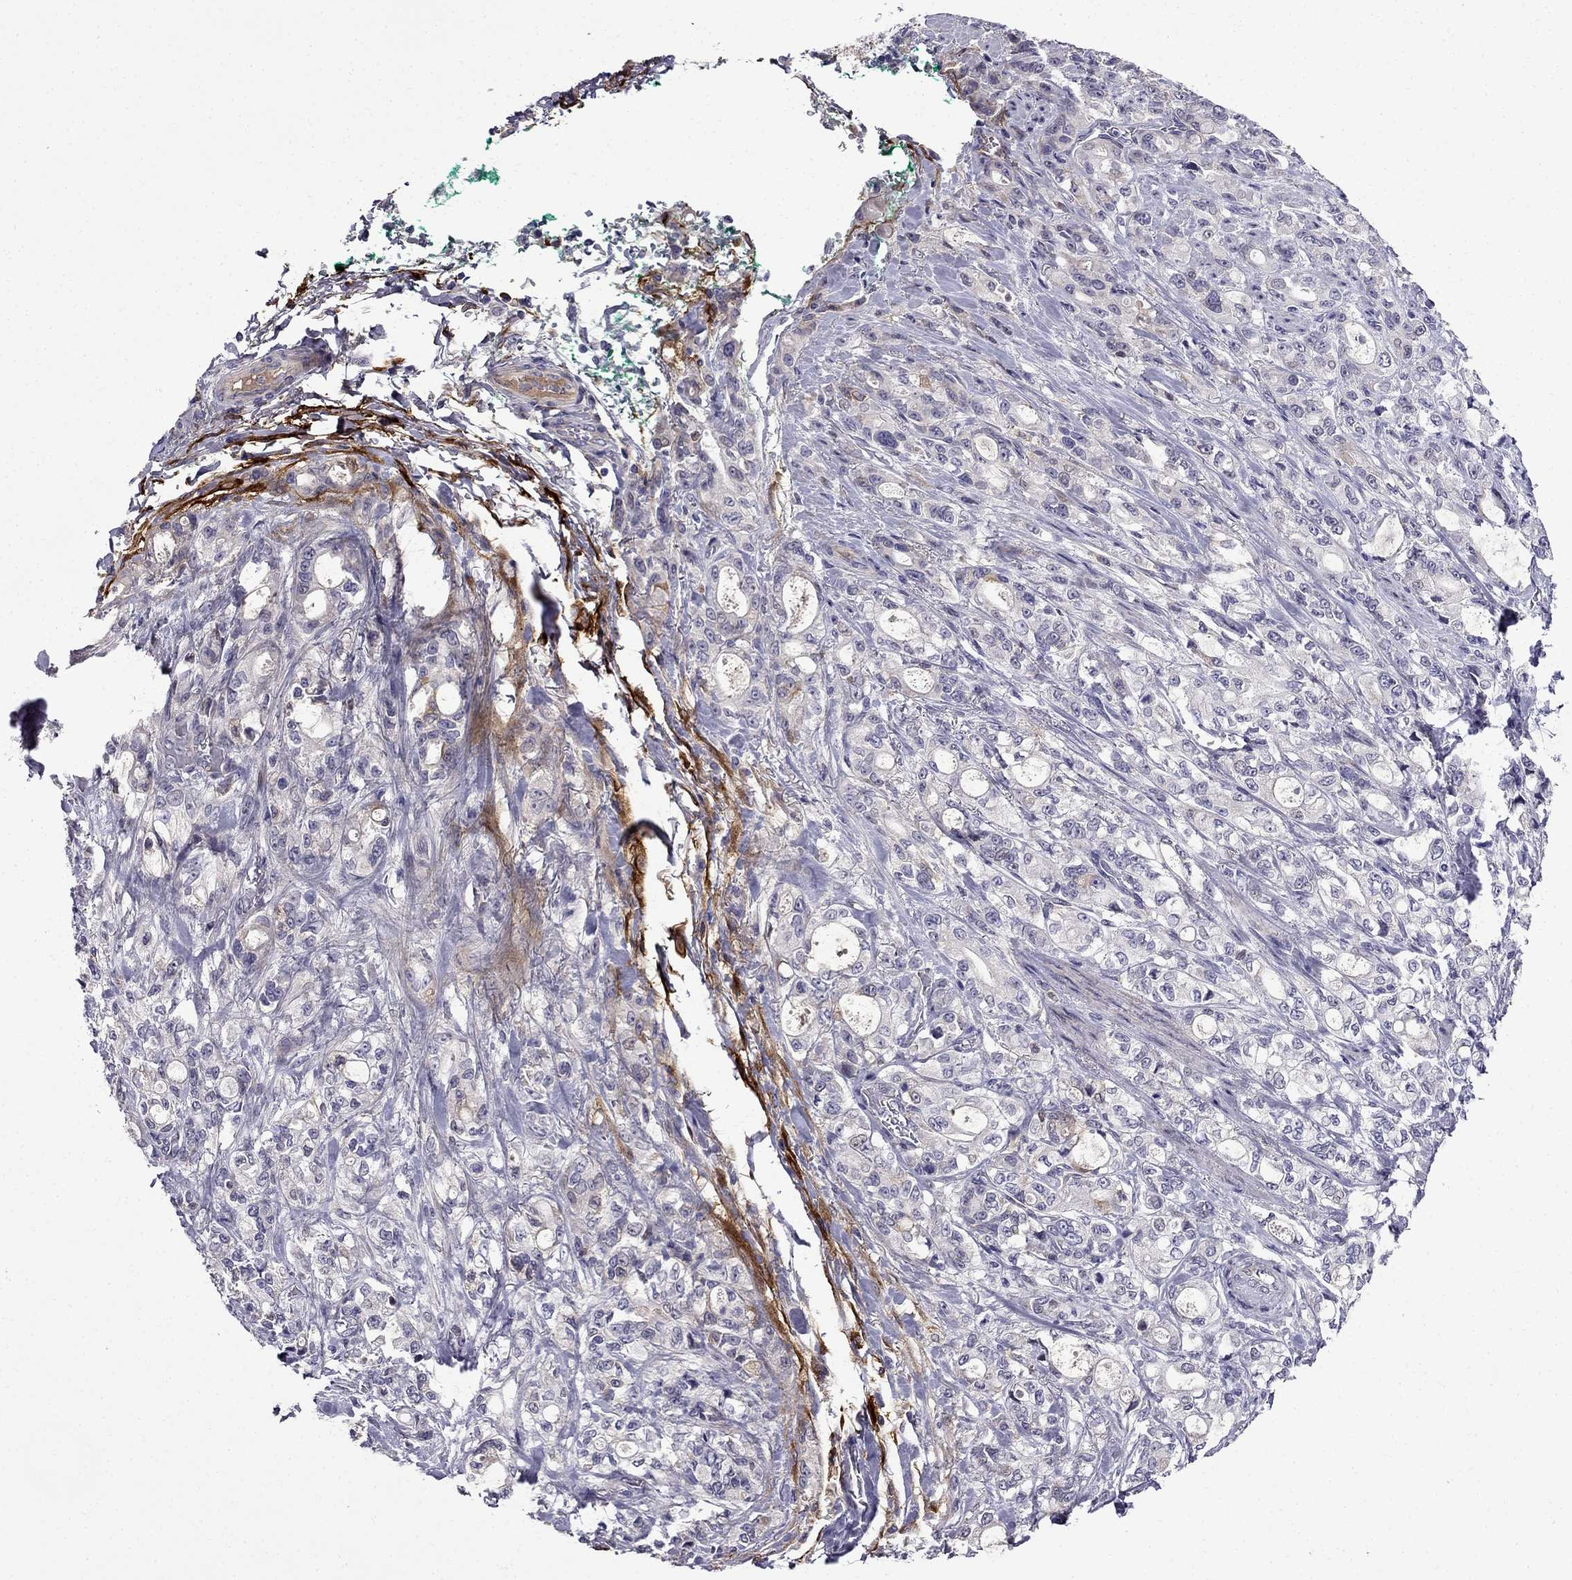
{"staining": {"intensity": "negative", "quantity": "none", "location": "none"}, "tissue": "stomach cancer", "cell_type": "Tumor cells", "image_type": "cancer", "snomed": [{"axis": "morphology", "description": "Adenocarcinoma, NOS"}, {"axis": "topography", "description": "Stomach"}], "caption": "Tumor cells are negative for protein expression in human stomach adenocarcinoma.", "gene": "PI16", "patient": {"sex": "male", "age": 63}}